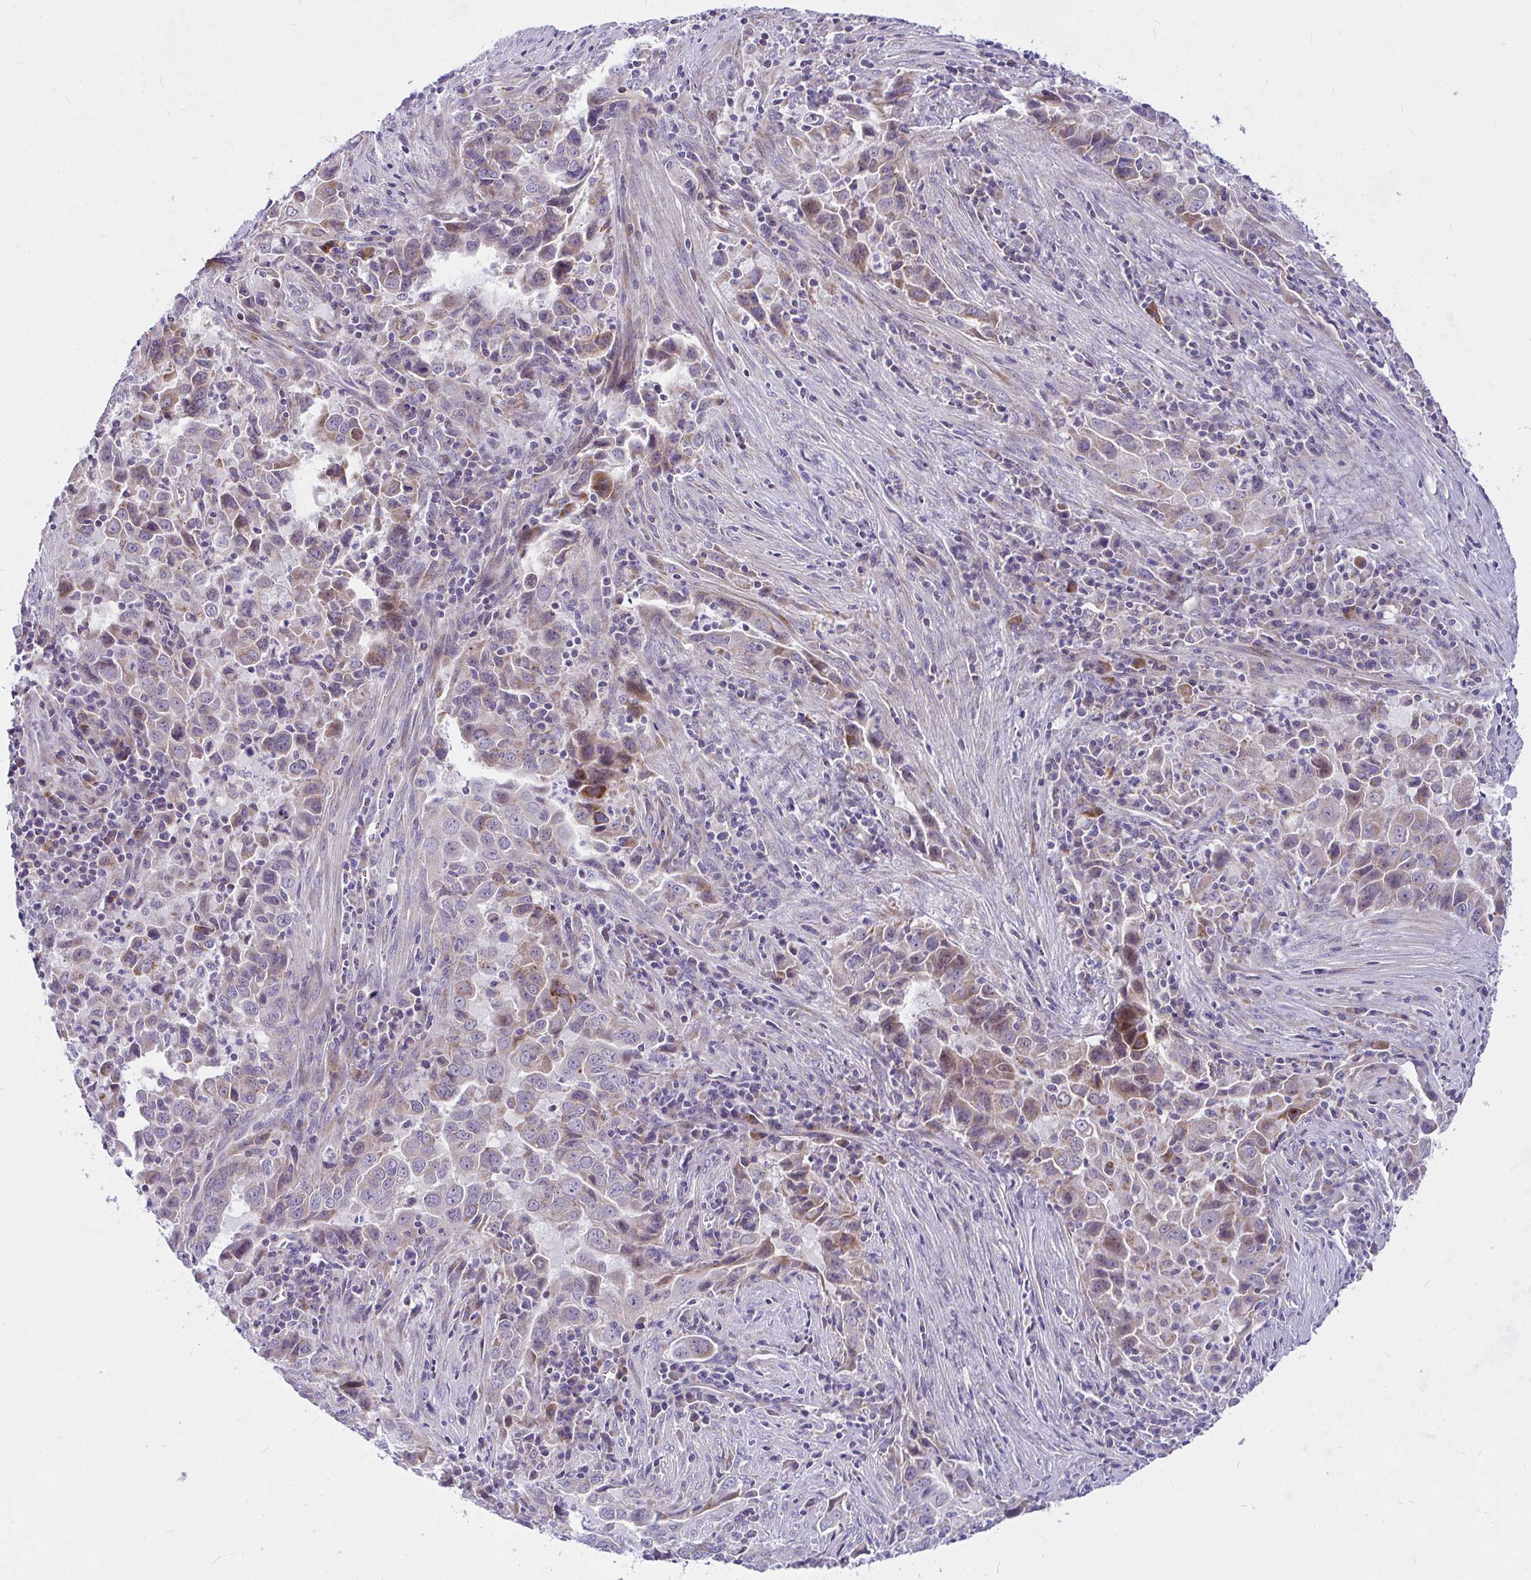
{"staining": {"intensity": "moderate", "quantity": "<25%", "location": "cytoplasmic/membranous"}, "tissue": "lung cancer", "cell_type": "Tumor cells", "image_type": "cancer", "snomed": [{"axis": "morphology", "description": "Adenocarcinoma, NOS"}, {"axis": "topography", "description": "Lung"}], "caption": "Lung adenocarcinoma was stained to show a protein in brown. There is low levels of moderate cytoplasmic/membranous expression in approximately <25% of tumor cells.", "gene": "CEP63", "patient": {"sex": "male", "age": 67}}